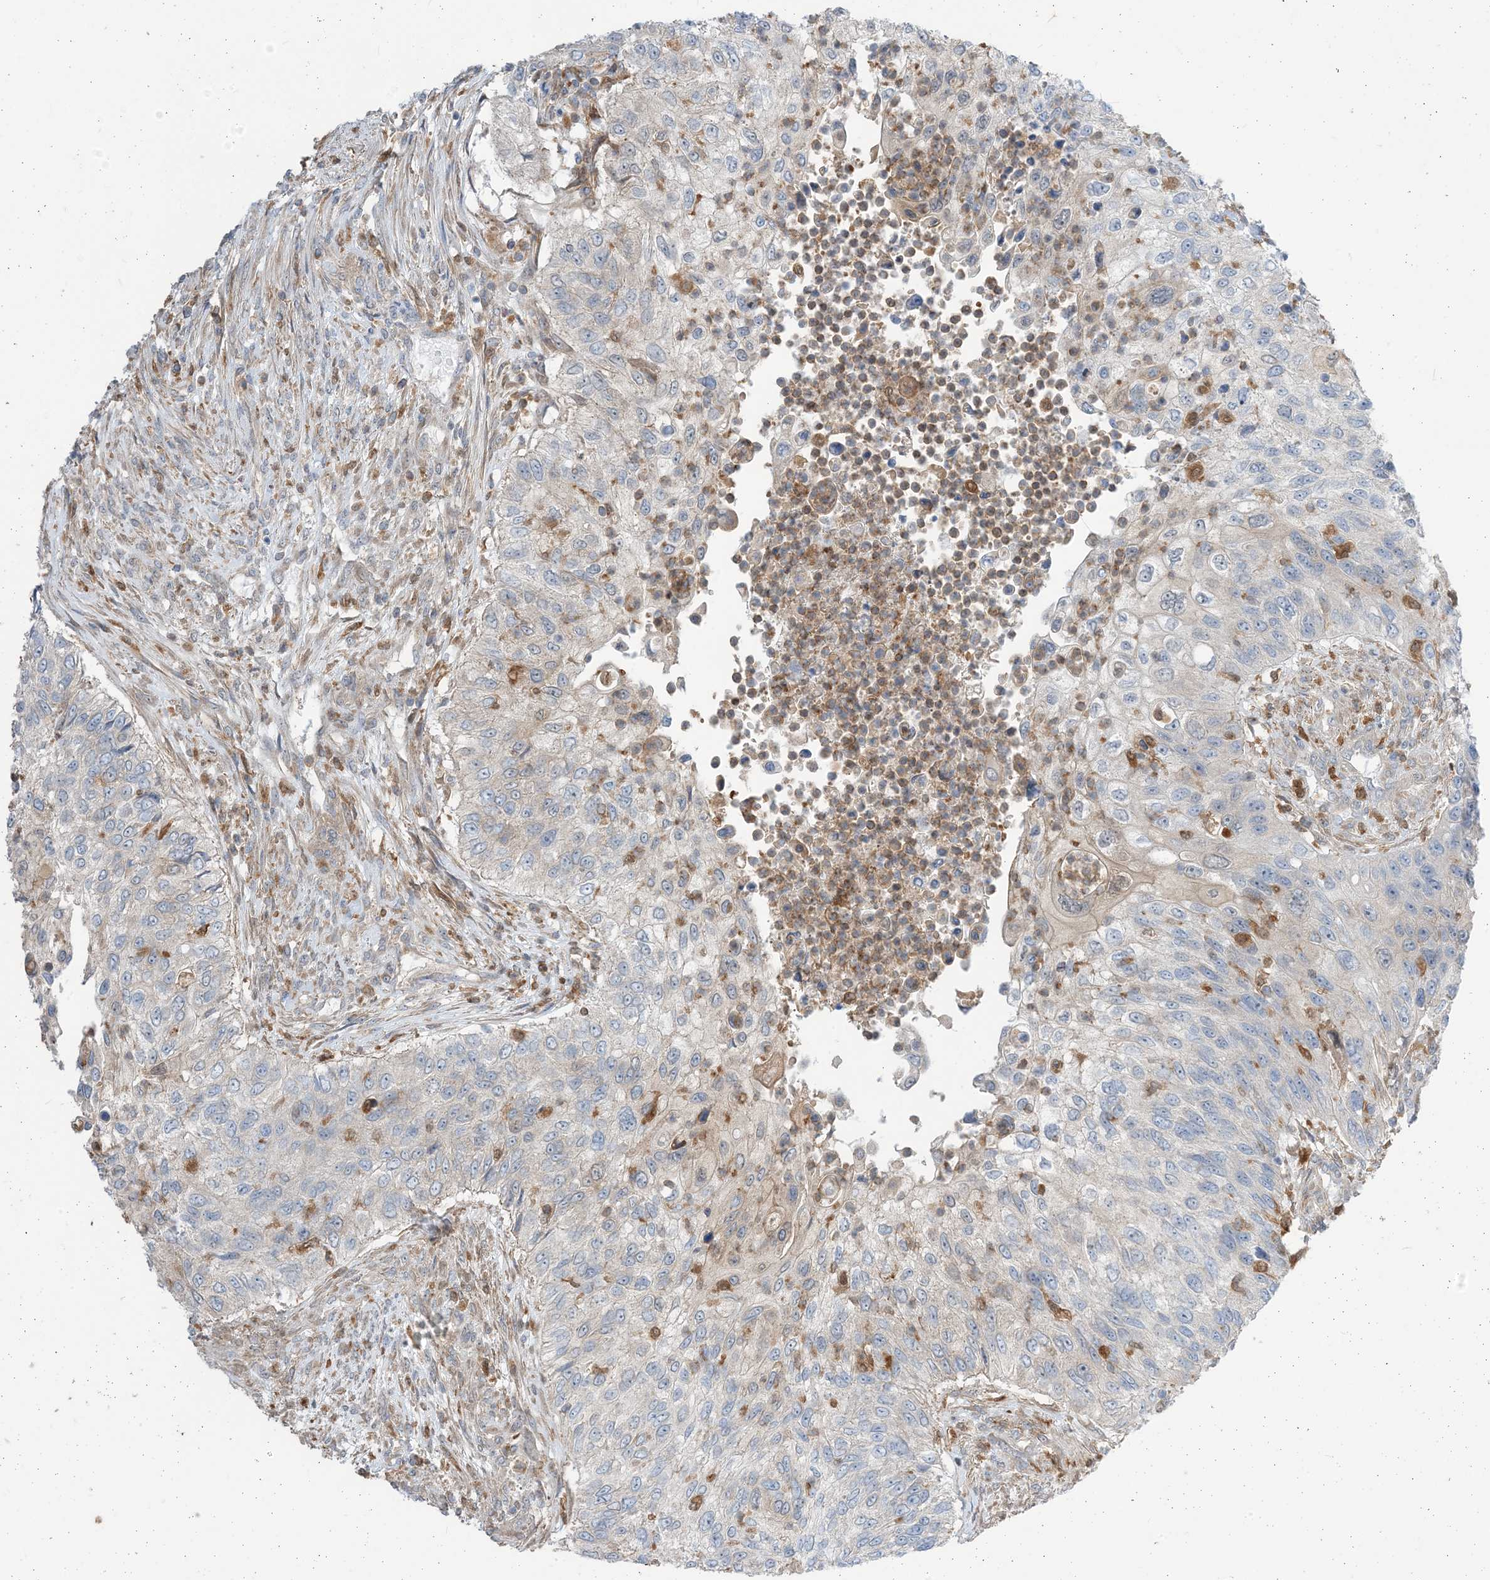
{"staining": {"intensity": "weak", "quantity": "<25%", "location": "cytoplasmic/membranous"}, "tissue": "urothelial cancer", "cell_type": "Tumor cells", "image_type": "cancer", "snomed": [{"axis": "morphology", "description": "Urothelial carcinoma, High grade"}, {"axis": "topography", "description": "Urinary bladder"}], "caption": "This is a image of immunohistochemistry (IHC) staining of high-grade urothelial carcinoma, which shows no staining in tumor cells.", "gene": "NAGK", "patient": {"sex": "female", "age": 60}}